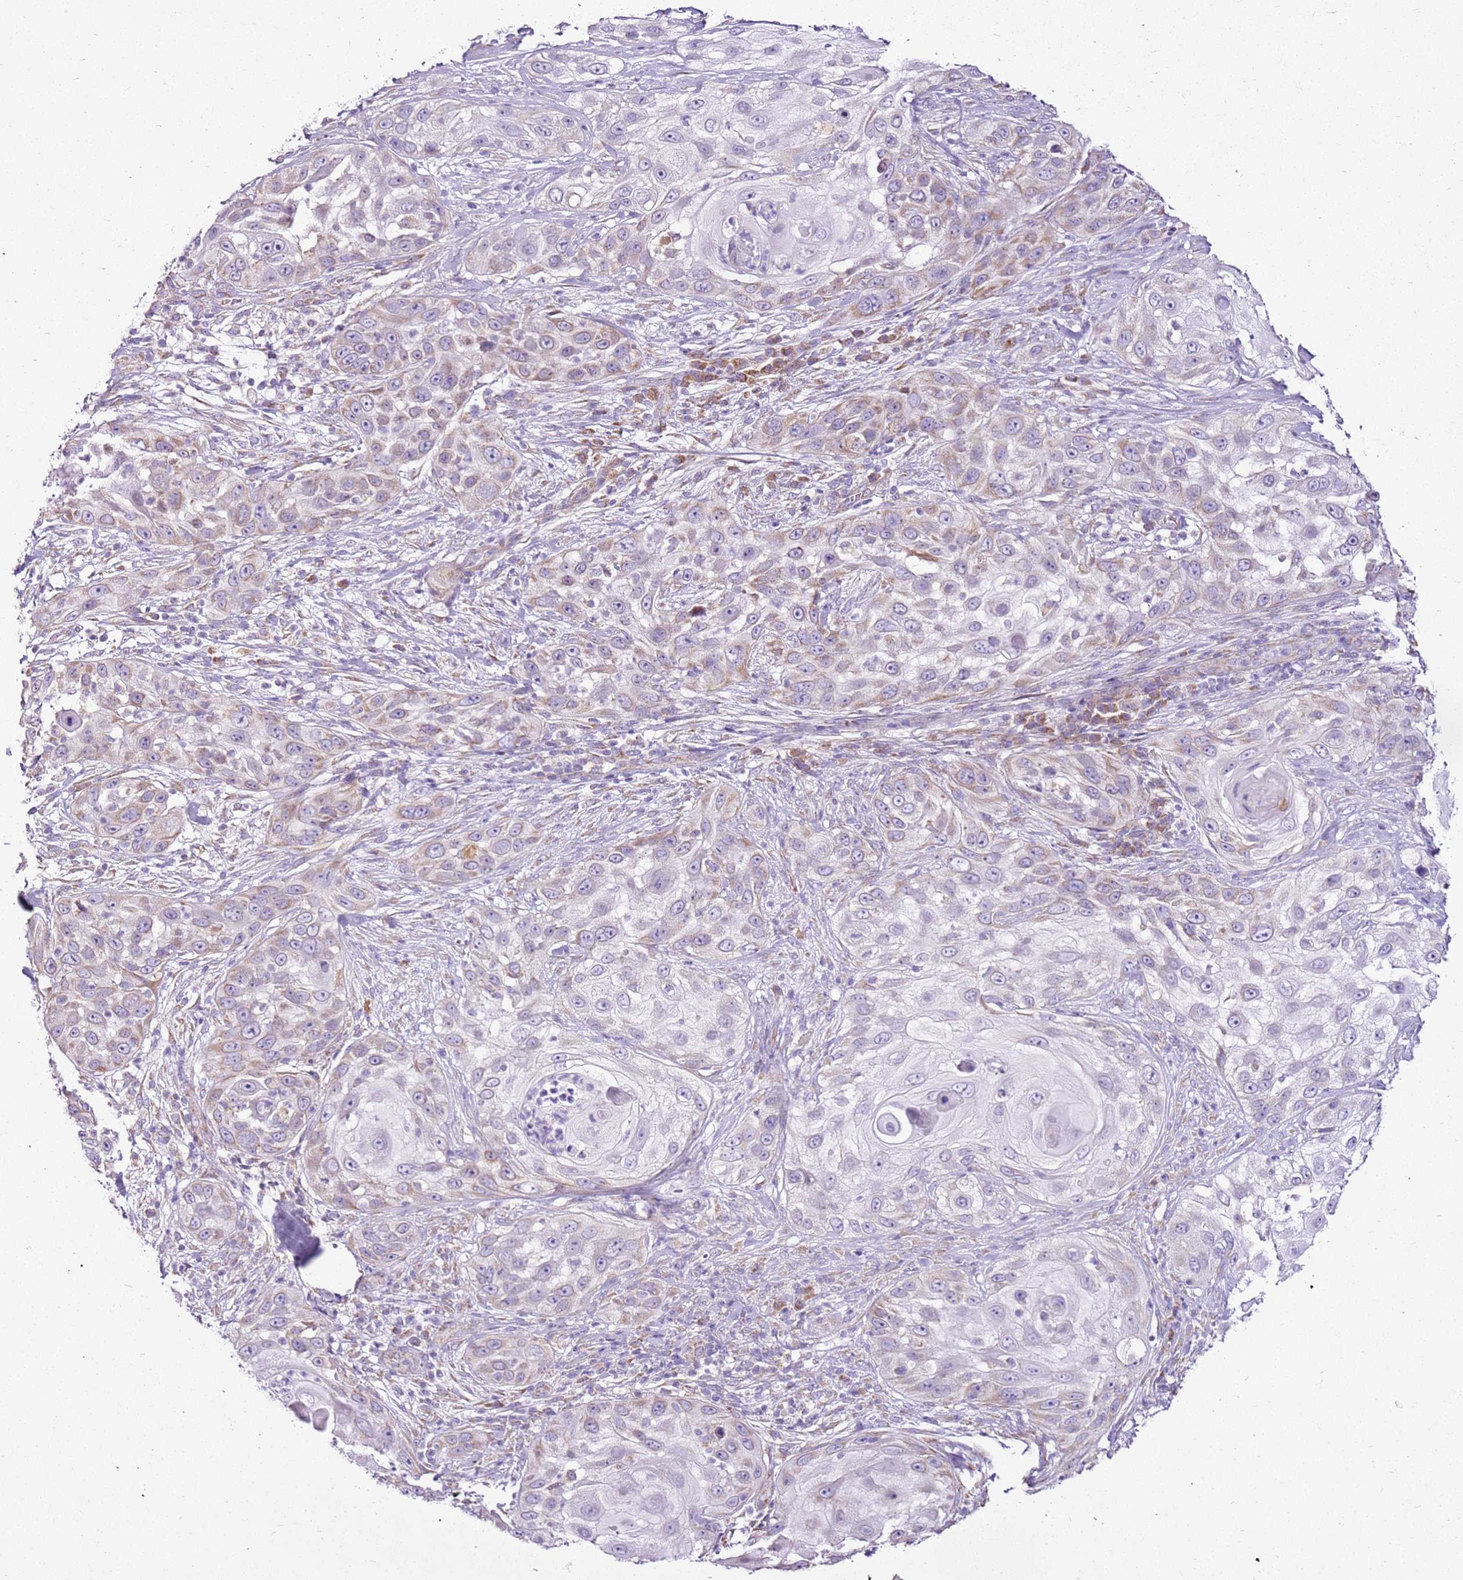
{"staining": {"intensity": "weak", "quantity": "25%-75%", "location": "cytoplasmic/membranous"}, "tissue": "skin cancer", "cell_type": "Tumor cells", "image_type": "cancer", "snomed": [{"axis": "morphology", "description": "Squamous cell carcinoma, NOS"}, {"axis": "topography", "description": "Skin"}], "caption": "Weak cytoplasmic/membranous protein staining is present in approximately 25%-75% of tumor cells in skin cancer (squamous cell carcinoma). The staining is performed using DAB (3,3'-diaminobenzidine) brown chromogen to label protein expression. The nuclei are counter-stained blue using hematoxylin.", "gene": "MRPL36", "patient": {"sex": "female", "age": 44}}